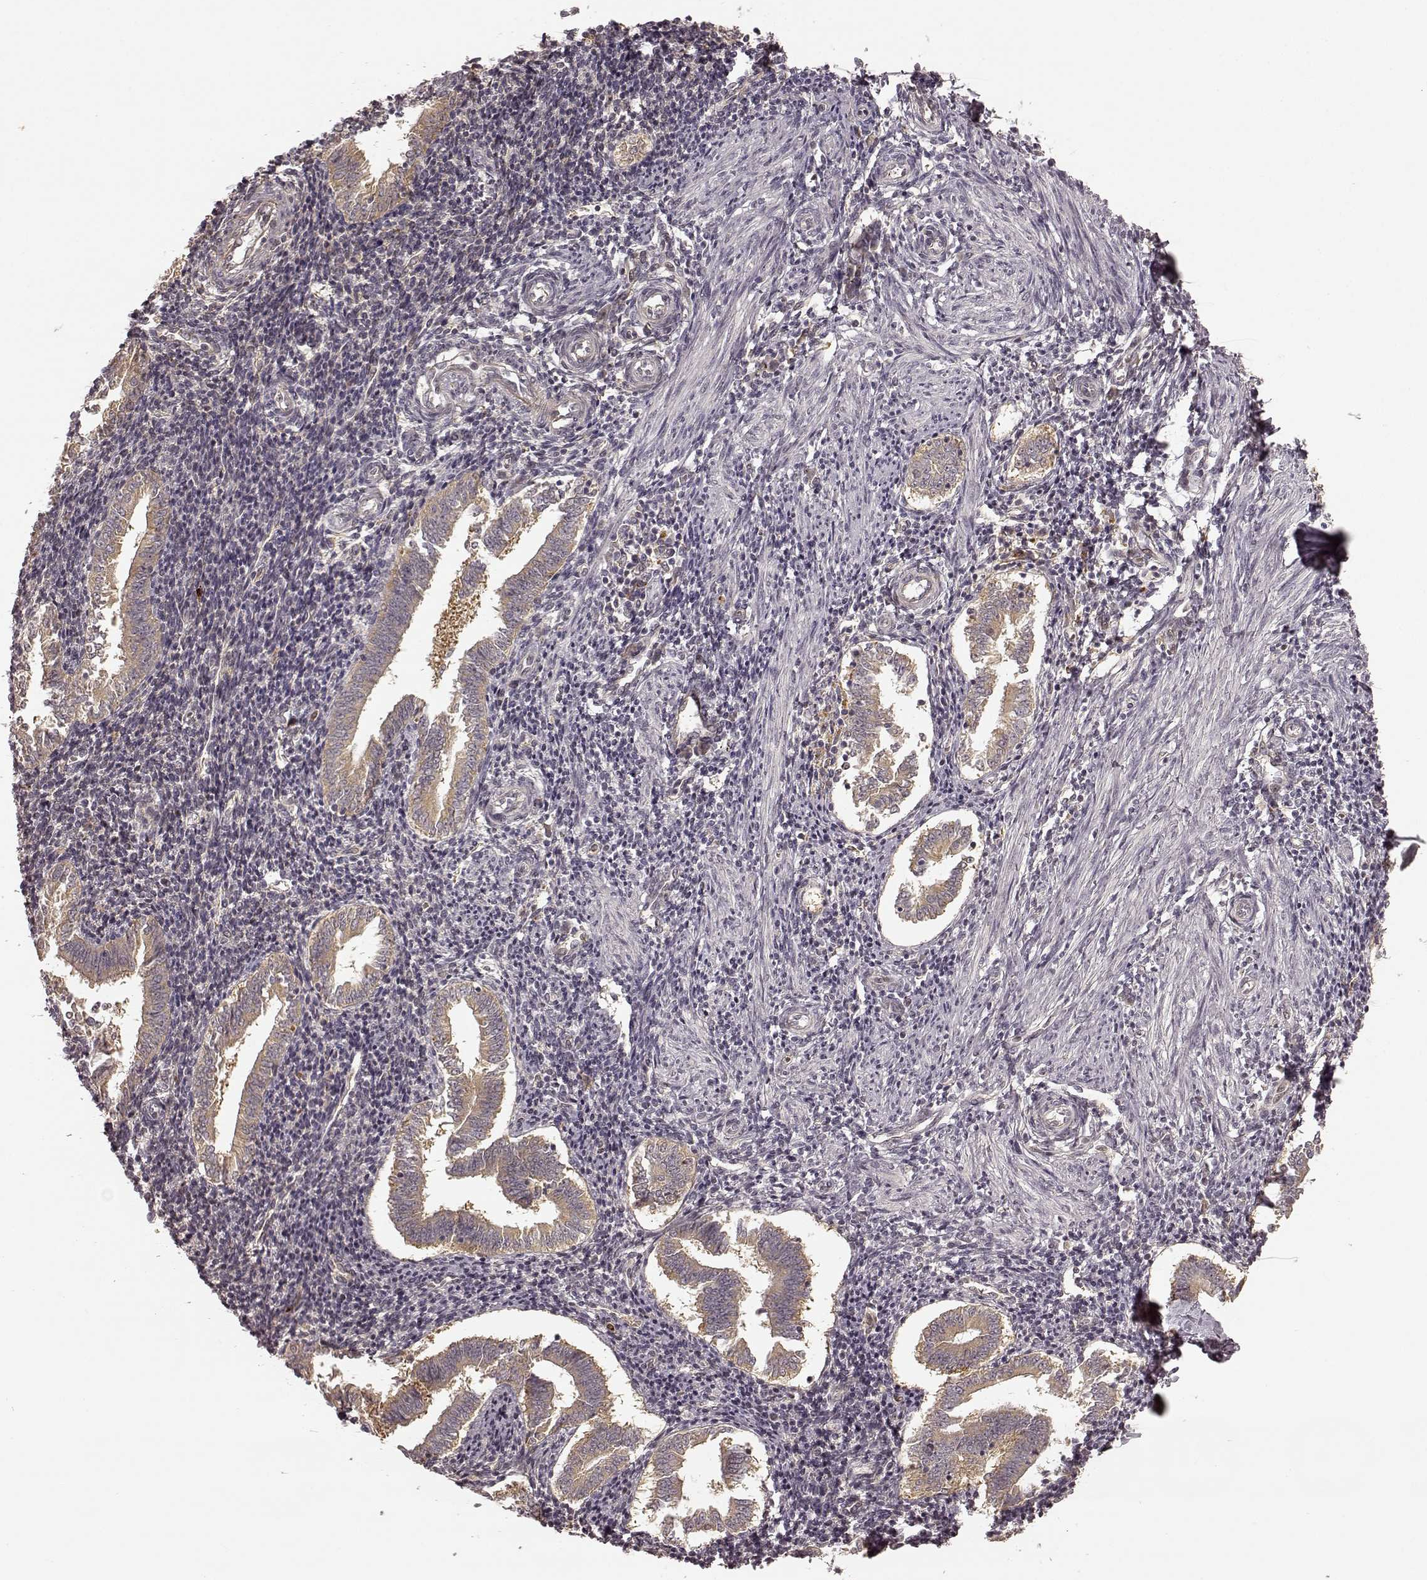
{"staining": {"intensity": "negative", "quantity": "none", "location": "none"}, "tissue": "endometrium", "cell_type": "Cells in endometrial stroma", "image_type": "normal", "snomed": [{"axis": "morphology", "description": "Normal tissue, NOS"}, {"axis": "topography", "description": "Endometrium"}], "caption": "IHC micrograph of benign endometrium: endometrium stained with DAB (3,3'-diaminobenzidine) exhibits no significant protein expression in cells in endometrial stroma.", "gene": "SLC12A9", "patient": {"sex": "female", "age": 25}}